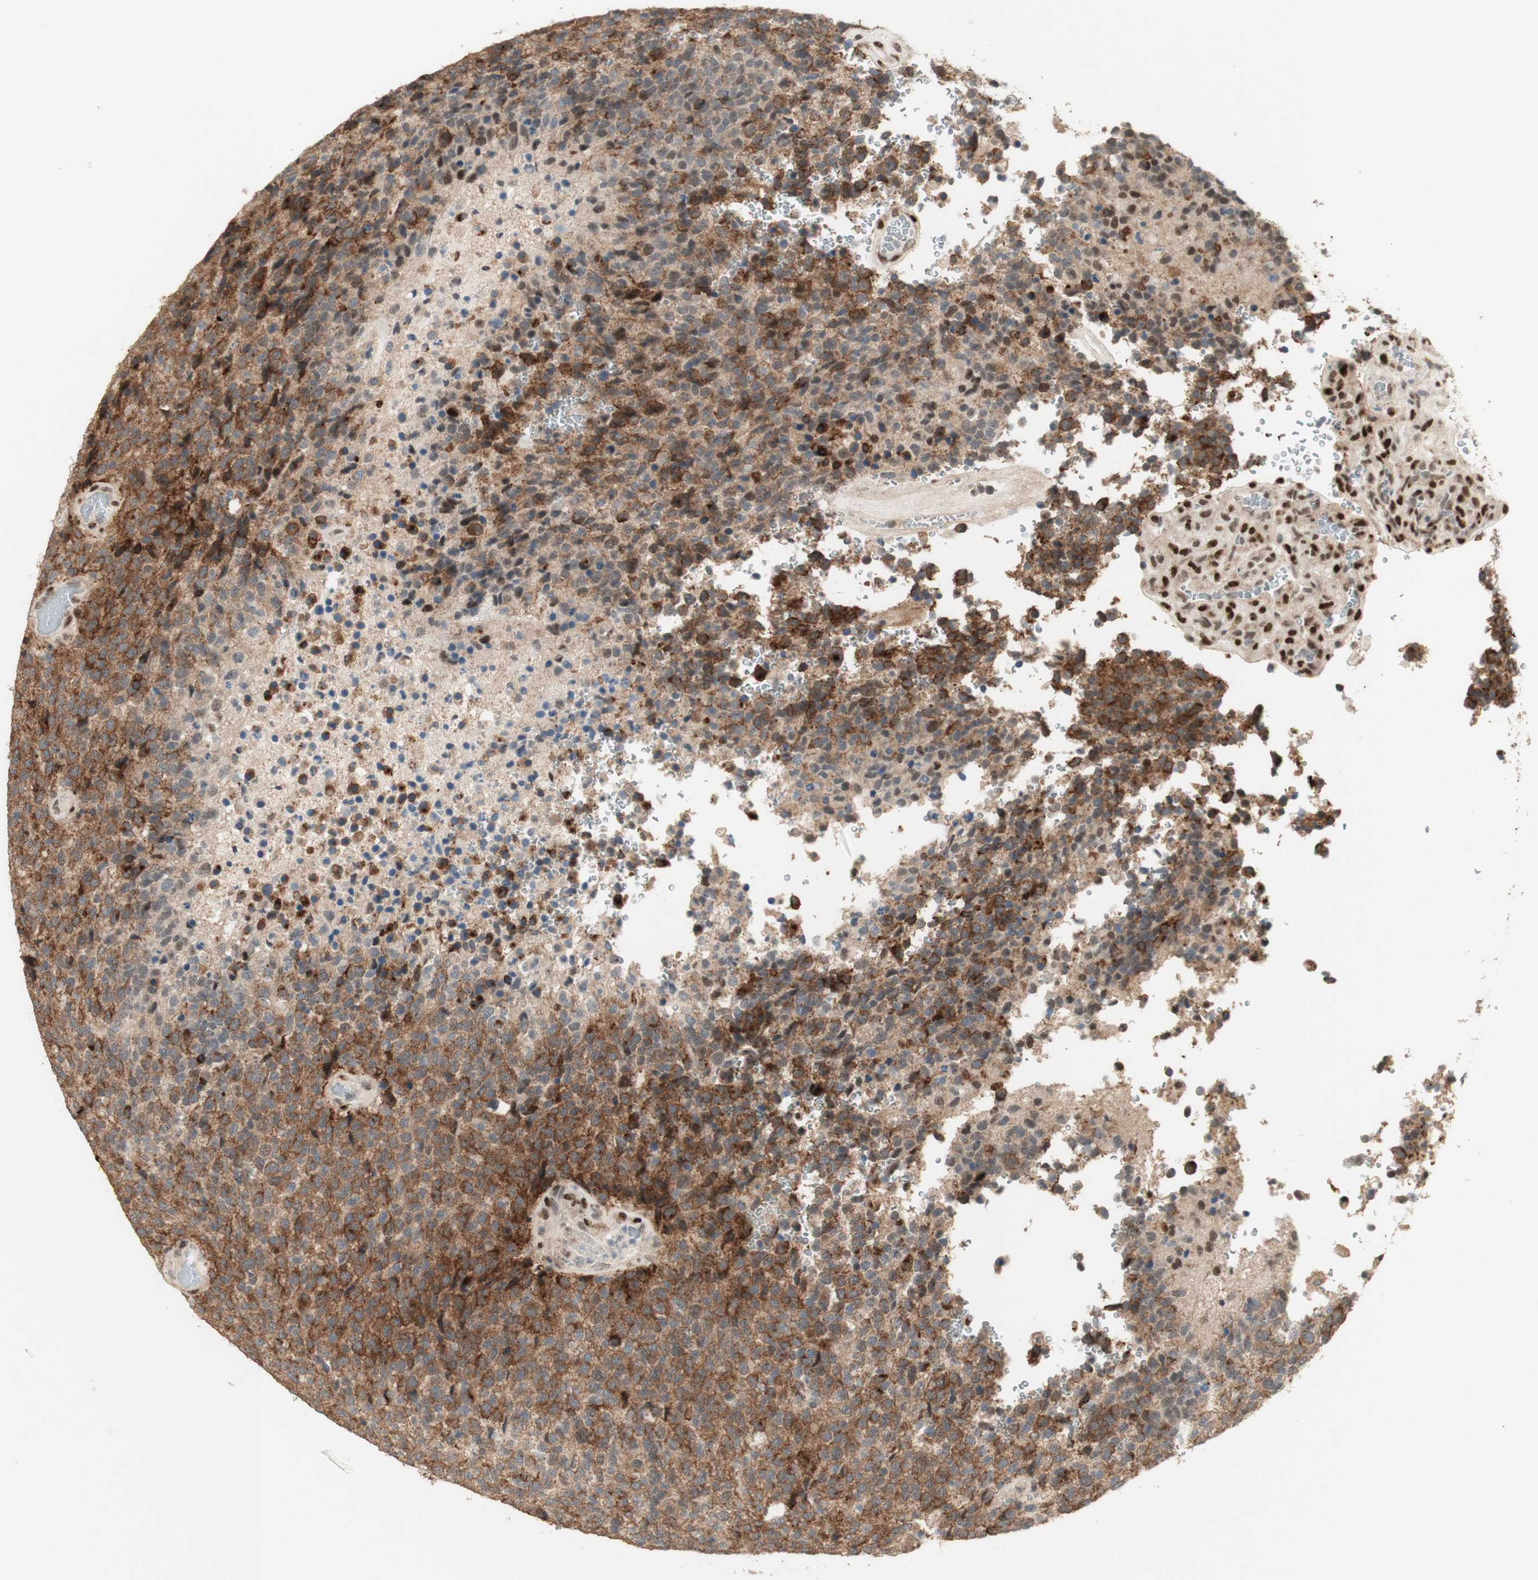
{"staining": {"intensity": "strong", "quantity": ">75%", "location": "cytoplasmic/membranous"}, "tissue": "glioma", "cell_type": "Tumor cells", "image_type": "cancer", "snomed": [{"axis": "morphology", "description": "Glioma, malignant, High grade"}, {"axis": "topography", "description": "pancreas cauda"}], "caption": "Immunohistochemistry staining of glioma, which shows high levels of strong cytoplasmic/membranous expression in approximately >75% of tumor cells indicating strong cytoplasmic/membranous protein positivity. The staining was performed using DAB (3,3'-diaminobenzidine) (brown) for protein detection and nuclei were counterstained in hematoxylin (blue).", "gene": "FOXP1", "patient": {"sex": "male", "age": 60}}